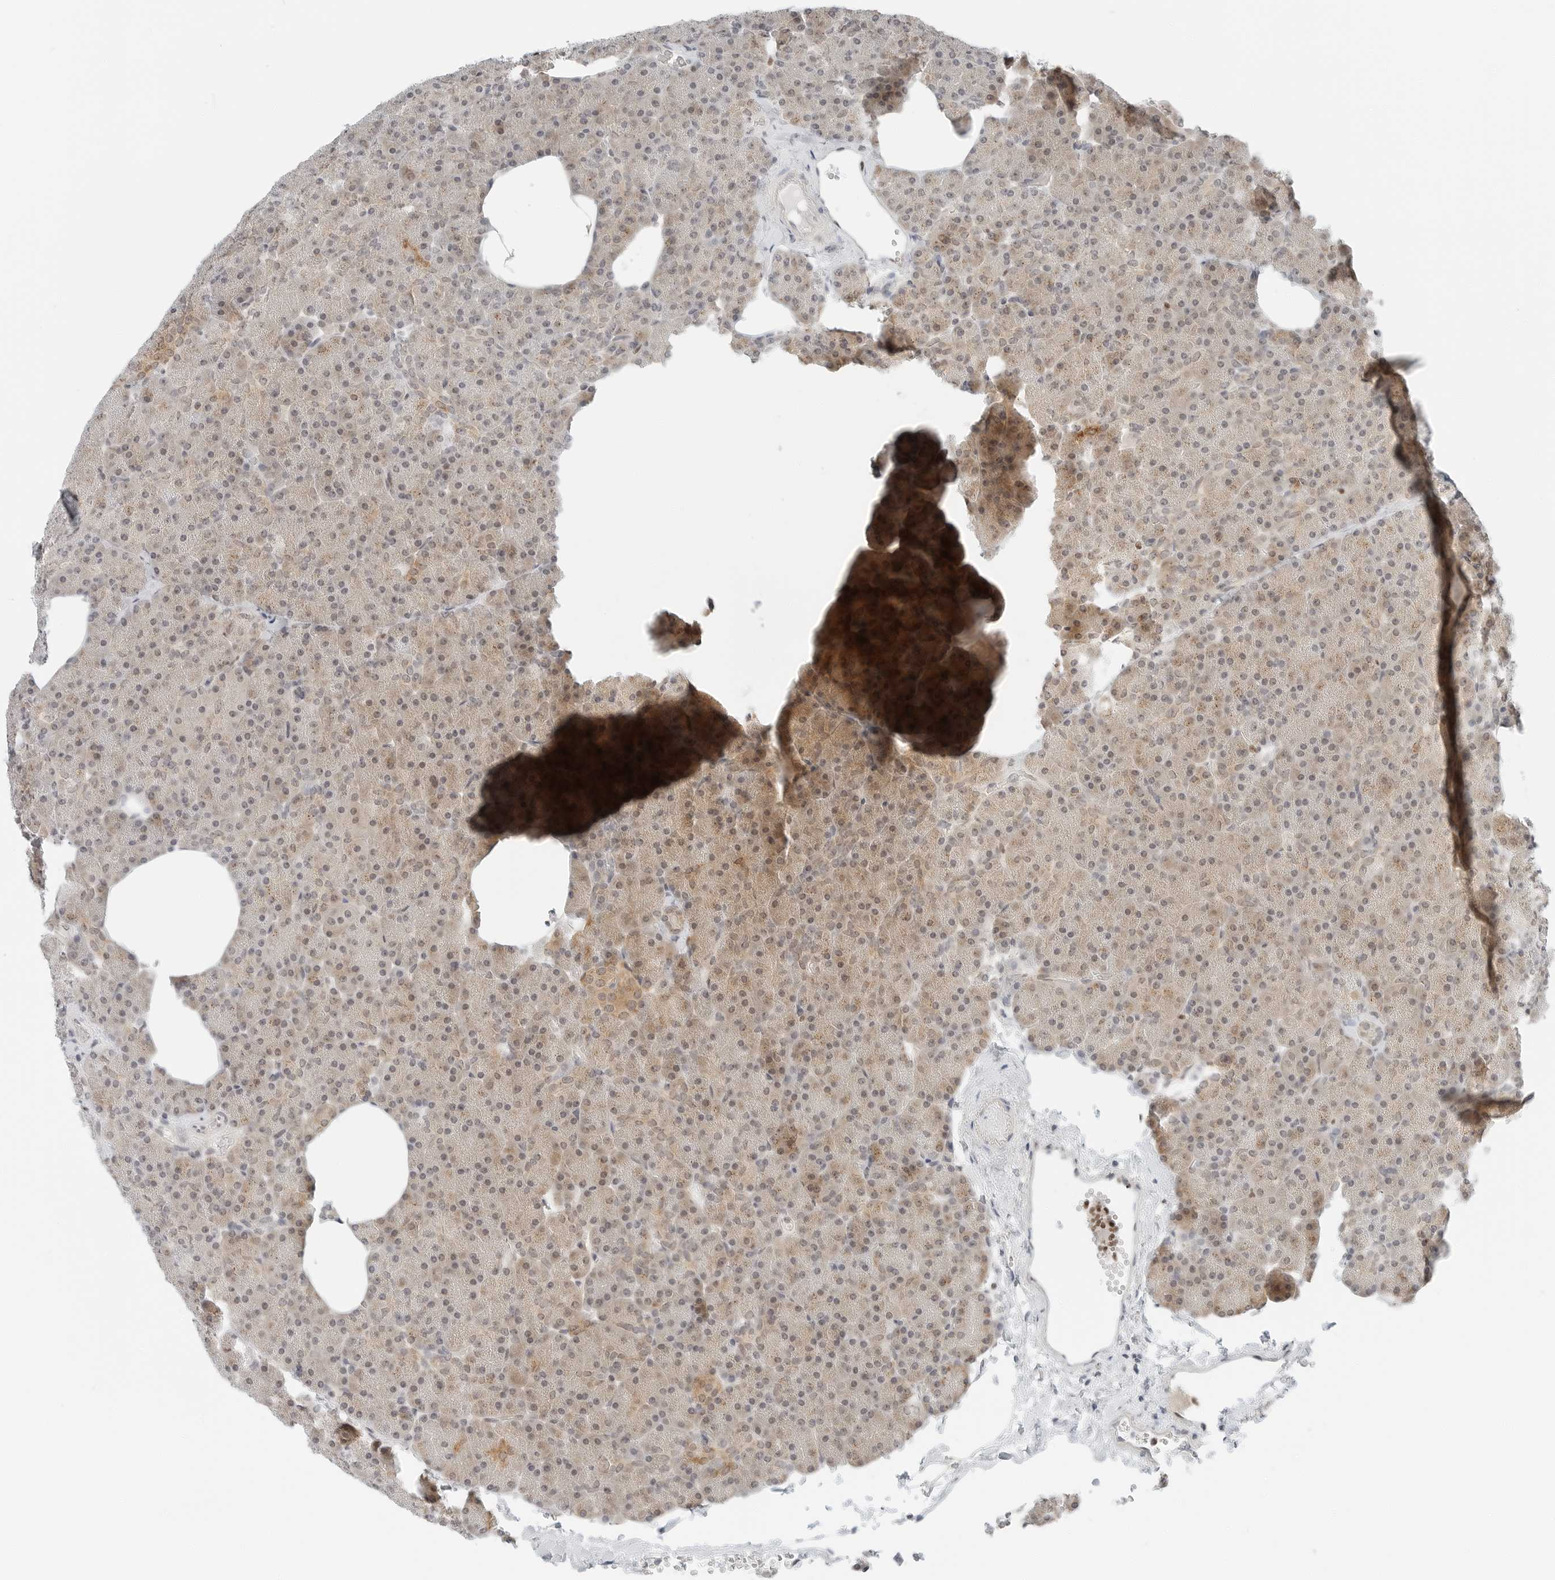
{"staining": {"intensity": "weak", "quantity": "25%-75%", "location": "cytoplasmic/membranous"}, "tissue": "pancreas", "cell_type": "Exocrine glandular cells", "image_type": "normal", "snomed": [{"axis": "morphology", "description": "Normal tissue, NOS"}, {"axis": "morphology", "description": "Carcinoid, malignant, NOS"}, {"axis": "topography", "description": "Pancreas"}], "caption": "DAB (3,3'-diaminobenzidine) immunohistochemical staining of normal human pancreas demonstrates weak cytoplasmic/membranous protein positivity in about 25%-75% of exocrine glandular cells.", "gene": "IQCC", "patient": {"sex": "female", "age": 35}}